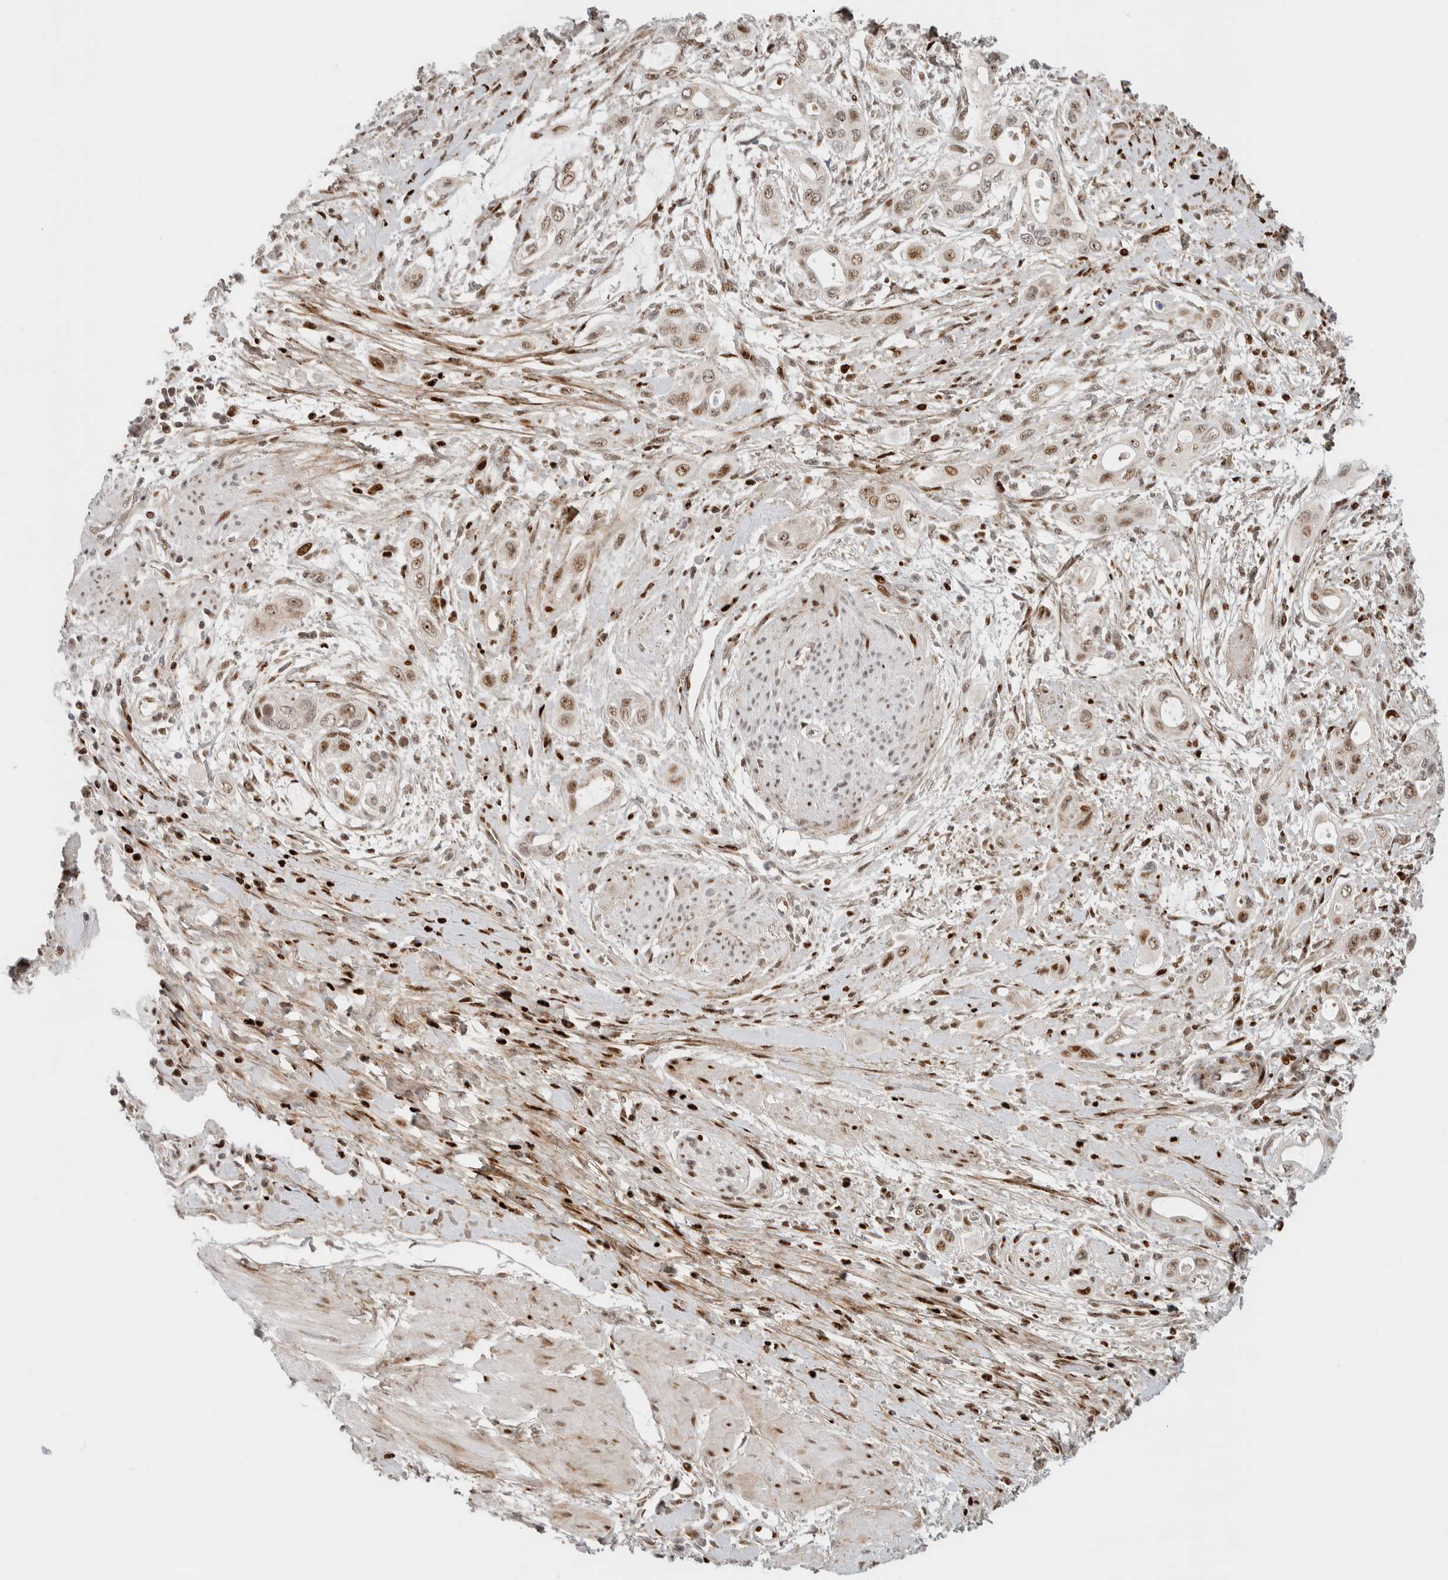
{"staining": {"intensity": "moderate", "quantity": ">75%", "location": "nuclear"}, "tissue": "pancreatic cancer", "cell_type": "Tumor cells", "image_type": "cancer", "snomed": [{"axis": "morphology", "description": "Adenocarcinoma, NOS"}, {"axis": "topography", "description": "Pancreas"}], "caption": "IHC micrograph of human pancreatic cancer (adenocarcinoma) stained for a protein (brown), which demonstrates medium levels of moderate nuclear staining in approximately >75% of tumor cells.", "gene": "TSPAN32", "patient": {"sex": "male", "age": 59}}